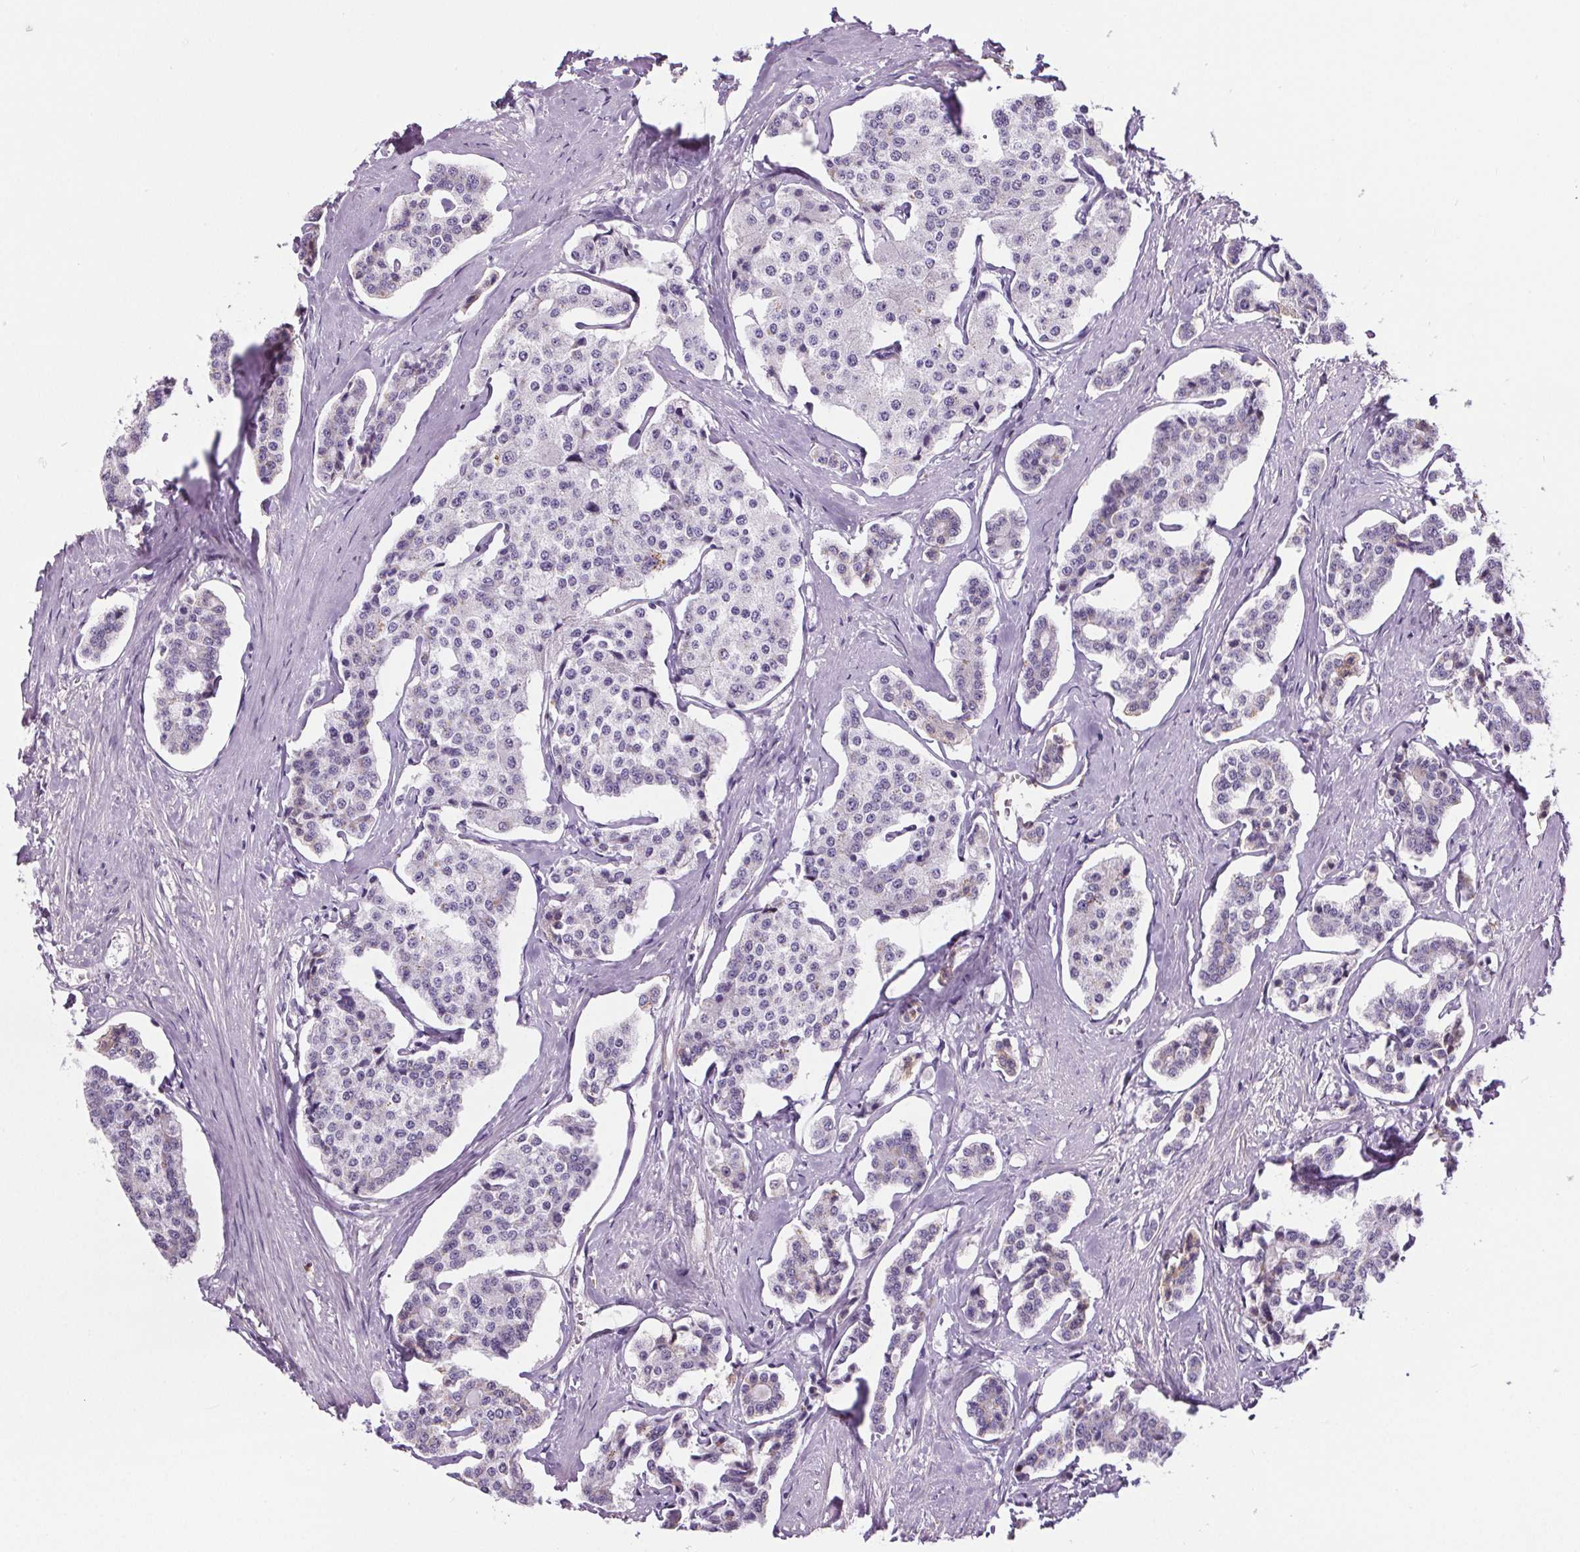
{"staining": {"intensity": "negative", "quantity": "none", "location": "none"}, "tissue": "carcinoid", "cell_type": "Tumor cells", "image_type": "cancer", "snomed": [{"axis": "morphology", "description": "Carcinoid, malignant, NOS"}, {"axis": "topography", "description": "Small intestine"}], "caption": "Tumor cells are negative for brown protein staining in carcinoid.", "gene": "CD5L", "patient": {"sex": "female", "age": 65}}